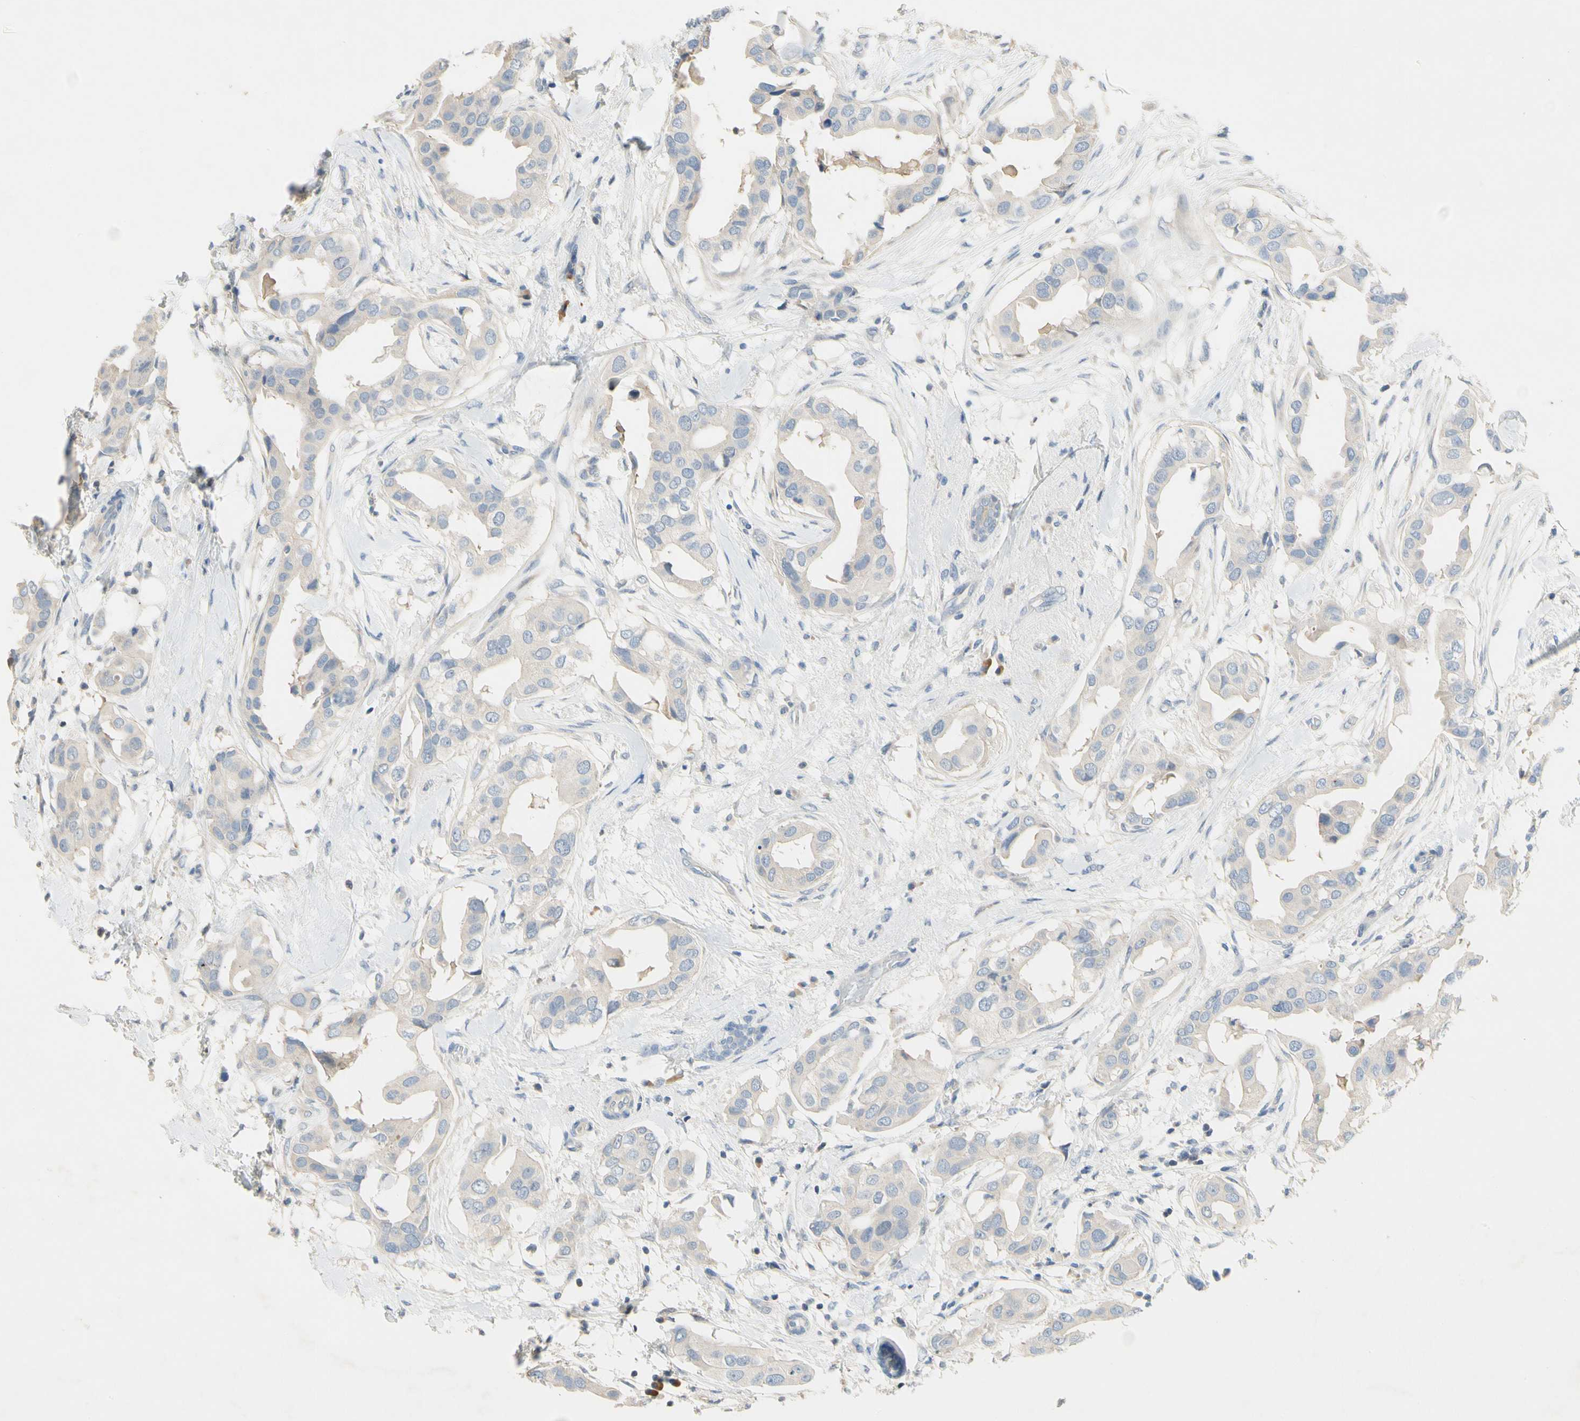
{"staining": {"intensity": "negative", "quantity": "none", "location": "none"}, "tissue": "breast cancer", "cell_type": "Tumor cells", "image_type": "cancer", "snomed": [{"axis": "morphology", "description": "Duct carcinoma"}, {"axis": "topography", "description": "Breast"}], "caption": "The immunohistochemistry histopathology image has no significant positivity in tumor cells of breast cancer (infiltrating ductal carcinoma) tissue. (DAB (3,3'-diaminobenzidine) immunohistochemistry (IHC) visualized using brightfield microscopy, high magnification).", "gene": "CCM2L", "patient": {"sex": "female", "age": 40}}